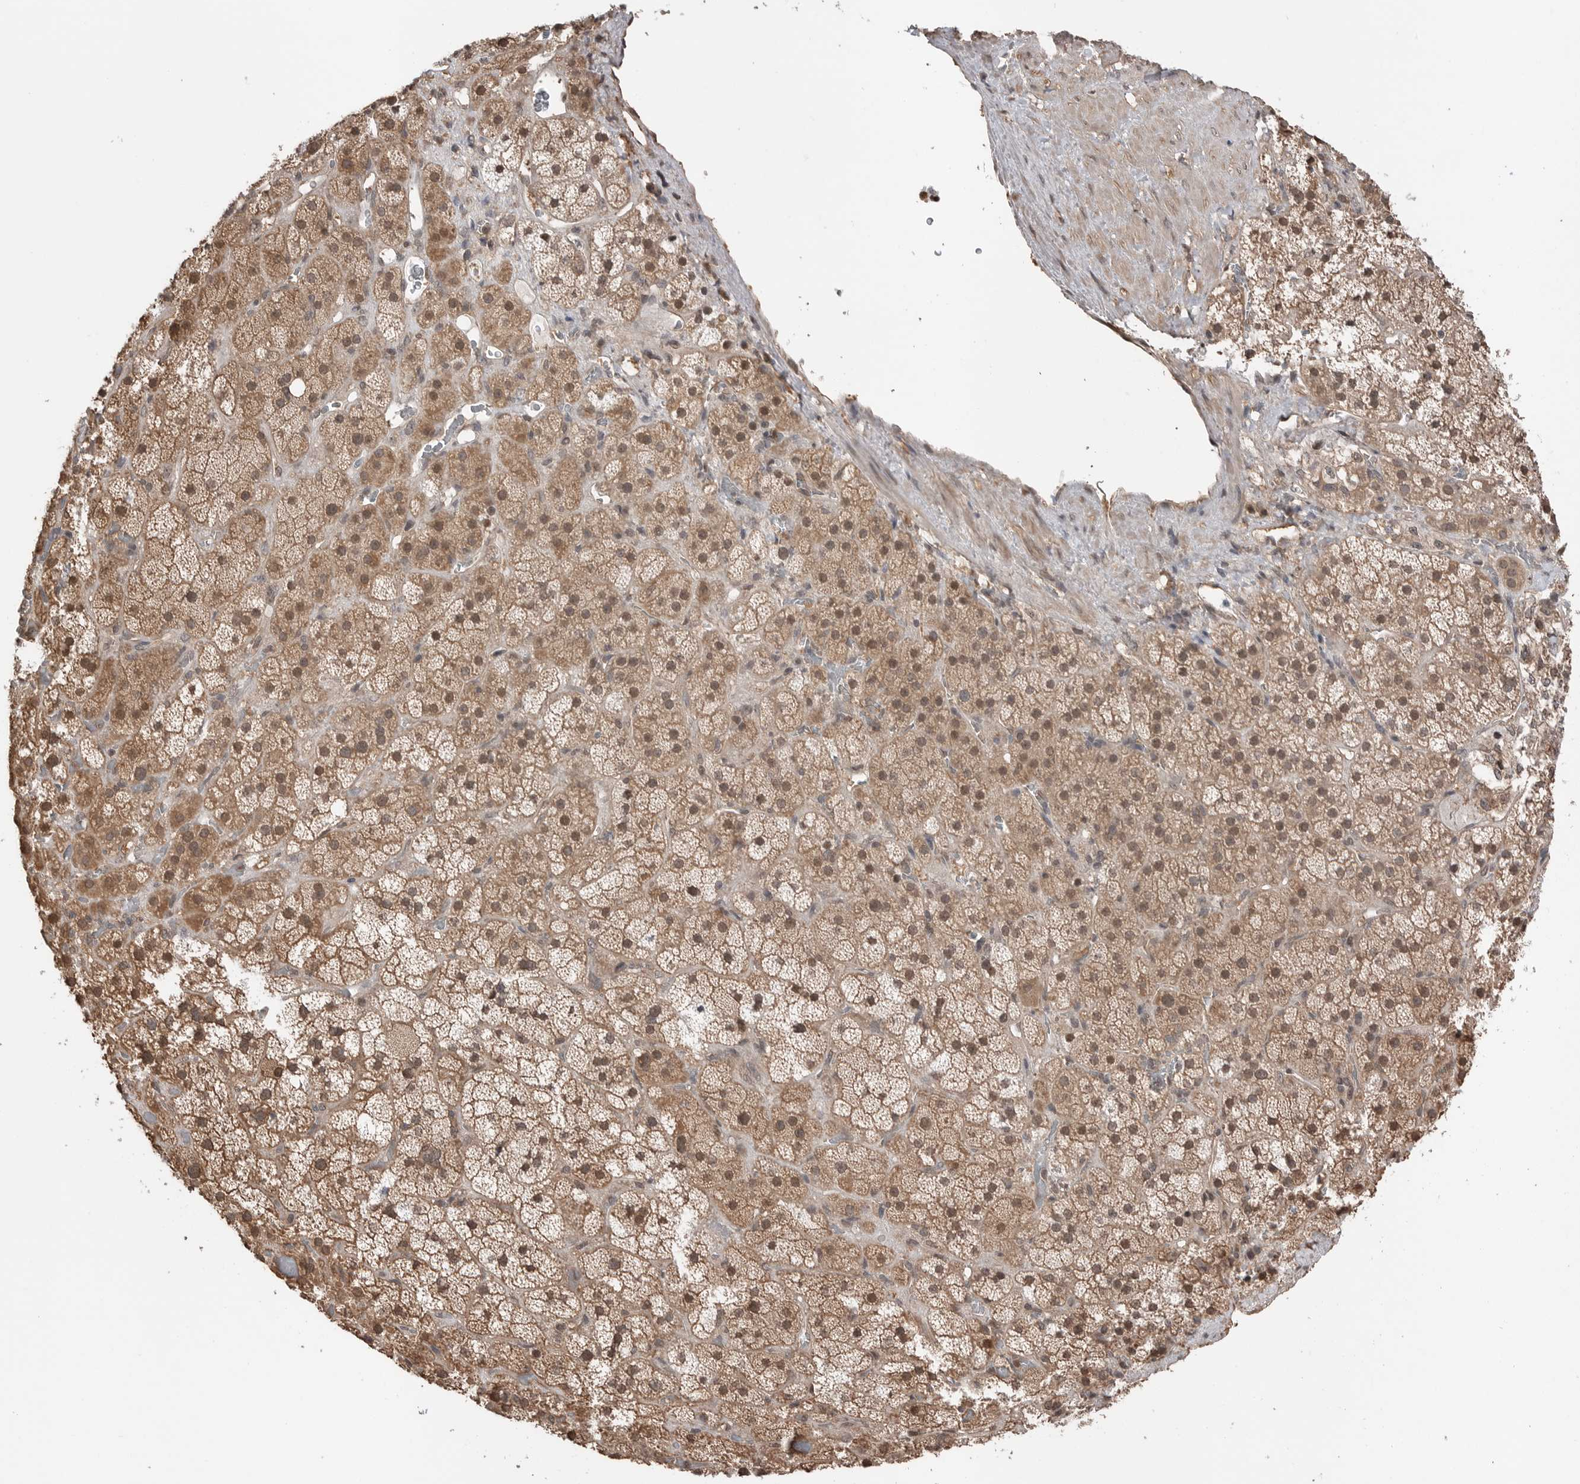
{"staining": {"intensity": "moderate", "quantity": ">75%", "location": "cytoplasmic/membranous,nuclear"}, "tissue": "adrenal gland", "cell_type": "Glandular cells", "image_type": "normal", "snomed": [{"axis": "morphology", "description": "Normal tissue, NOS"}, {"axis": "topography", "description": "Adrenal gland"}], "caption": "Immunohistochemical staining of benign adrenal gland shows medium levels of moderate cytoplasmic/membranous,nuclear staining in about >75% of glandular cells.", "gene": "PEAK1", "patient": {"sex": "male", "age": 57}}